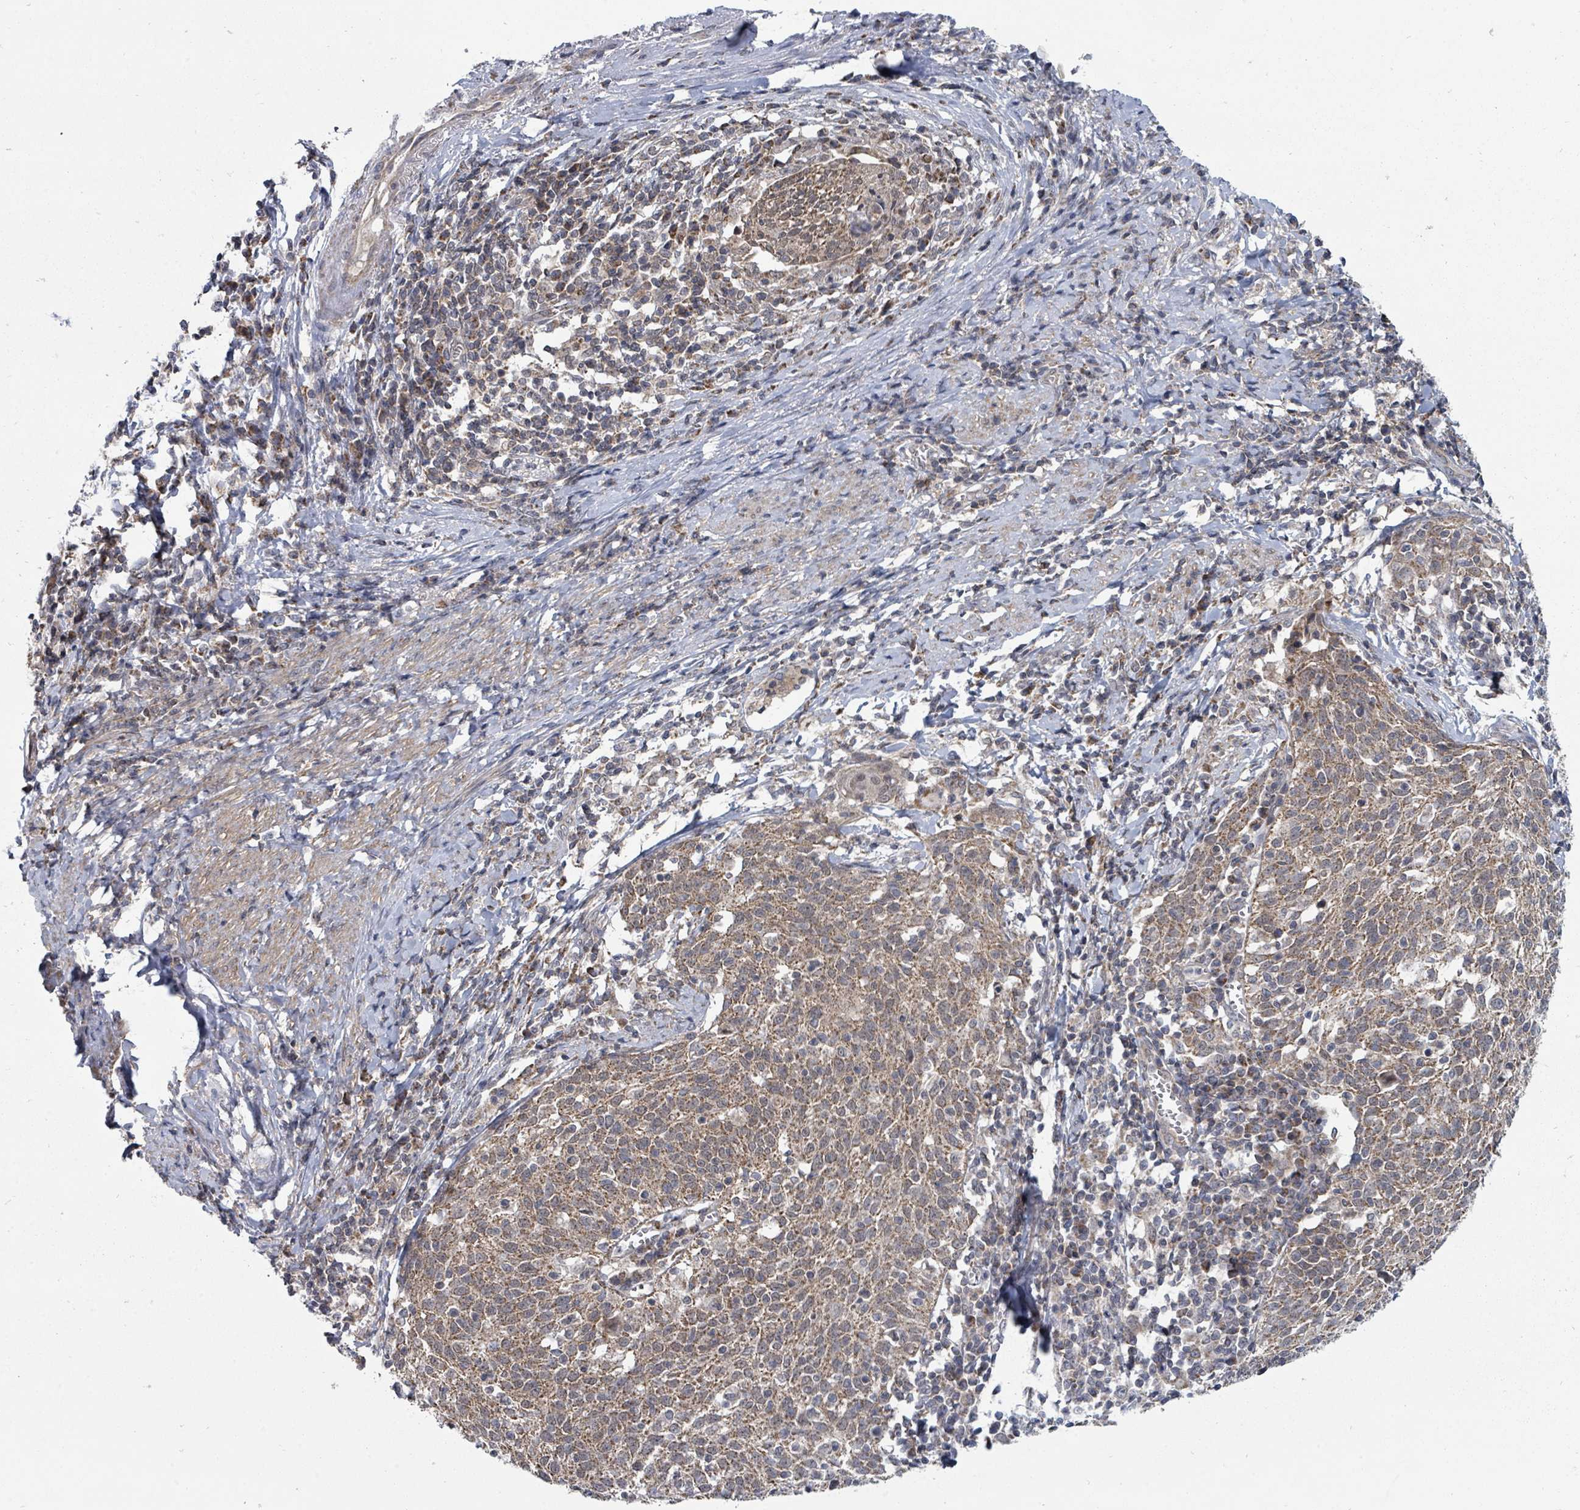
{"staining": {"intensity": "moderate", "quantity": ">75%", "location": "cytoplasmic/membranous"}, "tissue": "cervical cancer", "cell_type": "Tumor cells", "image_type": "cancer", "snomed": [{"axis": "morphology", "description": "Squamous cell carcinoma, NOS"}, {"axis": "topography", "description": "Cervix"}], "caption": "Cervical cancer (squamous cell carcinoma) stained for a protein demonstrates moderate cytoplasmic/membranous positivity in tumor cells. (Stains: DAB (3,3'-diaminobenzidine) in brown, nuclei in blue, Microscopy: brightfield microscopy at high magnification).", "gene": "MAGOHB", "patient": {"sex": "female", "age": 52}}